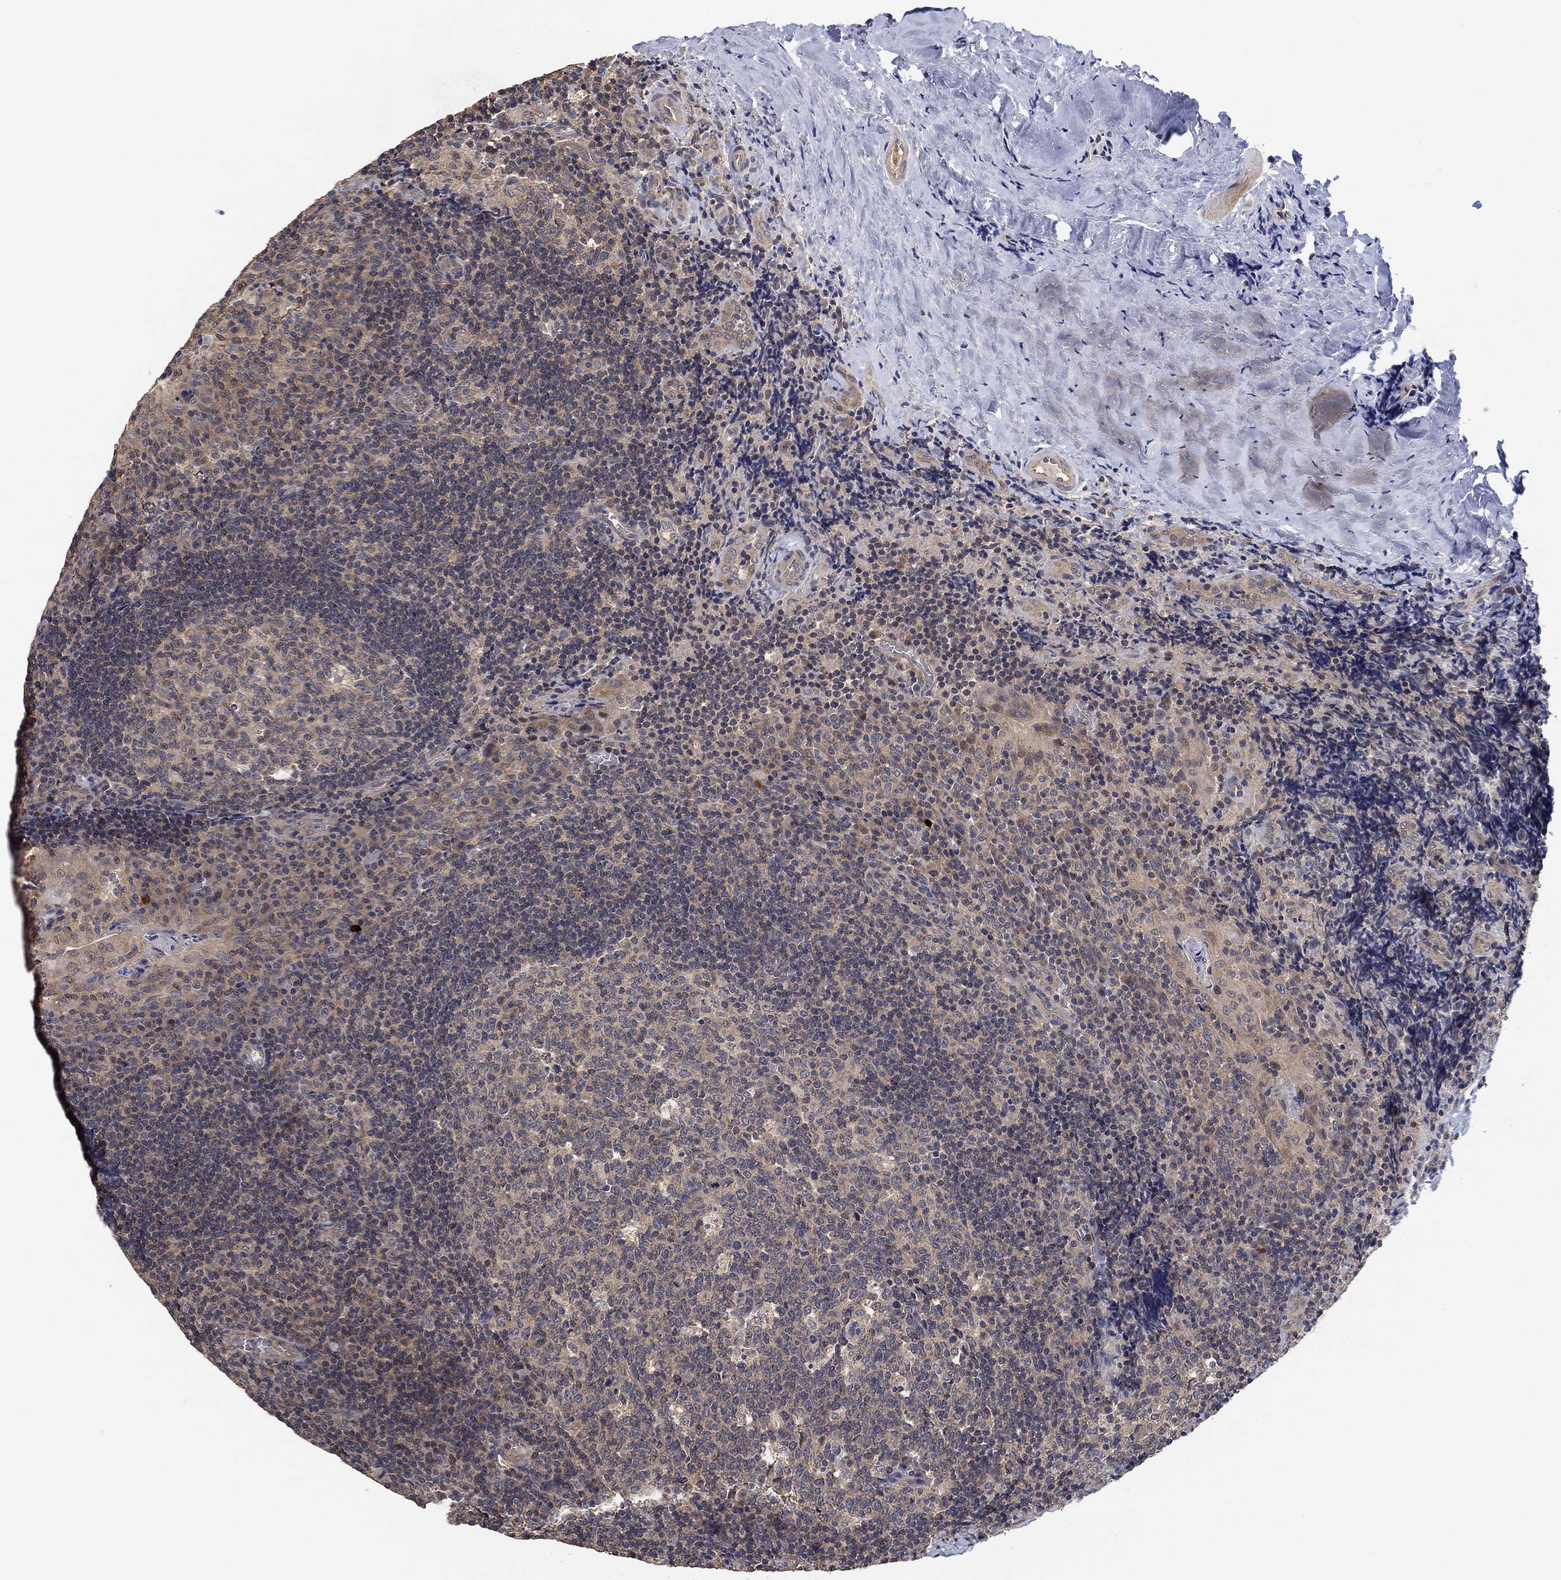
{"staining": {"intensity": "negative", "quantity": "none", "location": "none"}, "tissue": "tonsil", "cell_type": "Germinal center cells", "image_type": "normal", "snomed": [{"axis": "morphology", "description": "Normal tissue, NOS"}, {"axis": "topography", "description": "Tonsil"}], "caption": "Protein analysis of benign tonsil exhibits no significant expression in germinal center cells.", "gene": "CCDC43", "patient": {"sex": "male", "age": 17}}